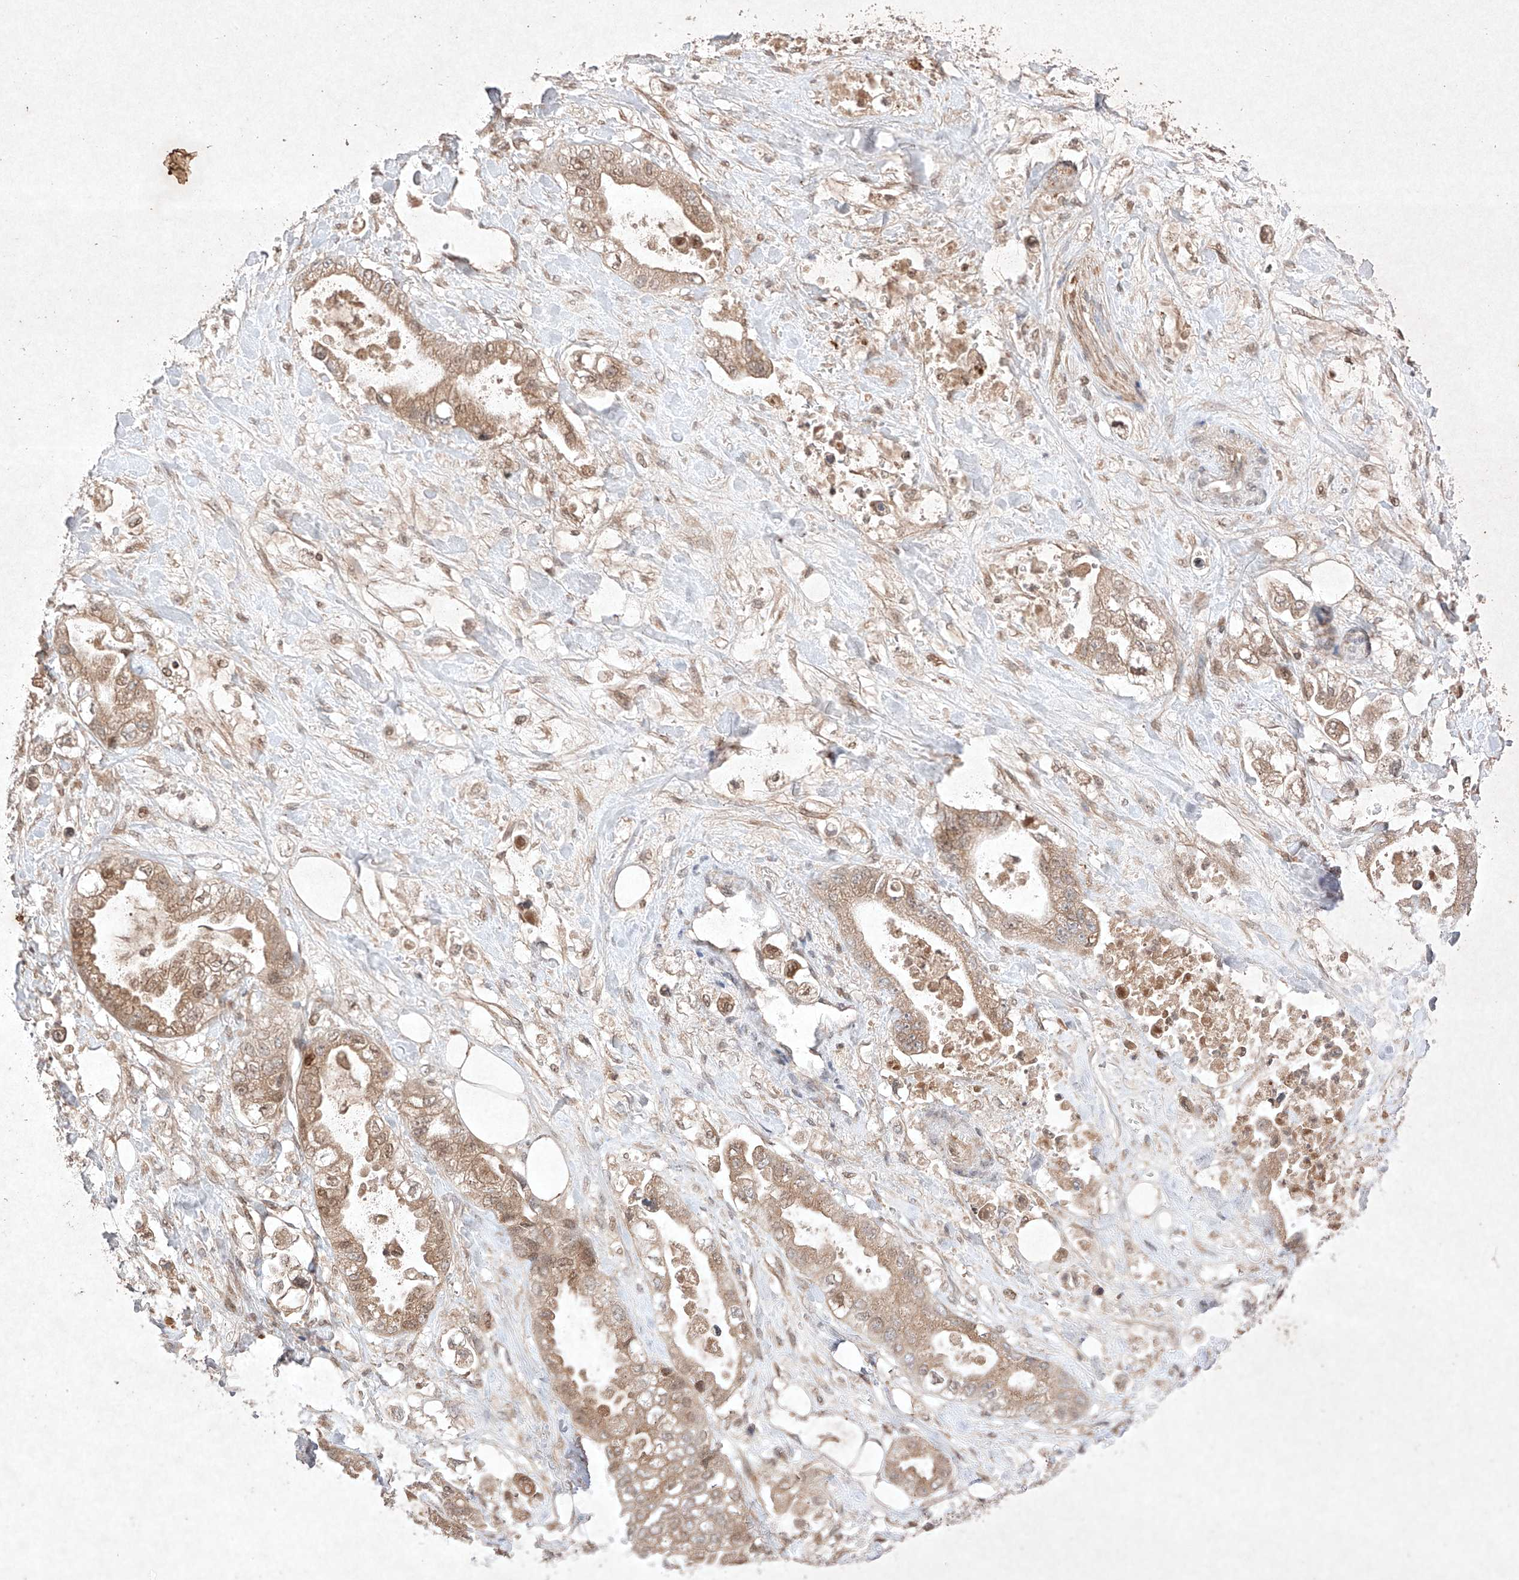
{"staining": {"intensity": "moderate", "quantity": ">75%", "location": "cytoplasmic/membranous,nuclear"}, "tissue": "stomach cancer", "cell_type": "Tumor cells", "image_type": "cancer", "snomed": [{"axis": "morphology", "description": "Adenocarcinoma, NOS"}, {"axis": "topography", "description": "Stomach"}], "caption": "Adenocarcinoma (stomach) tissue demonstrates moderate cytoplasmic/membranous and nuclear staining in approximately >75% of tumor cells, visualized by immunohistochemistry.", "gene": "RNF31", "patient": {"sex": "male", "age": 62}}